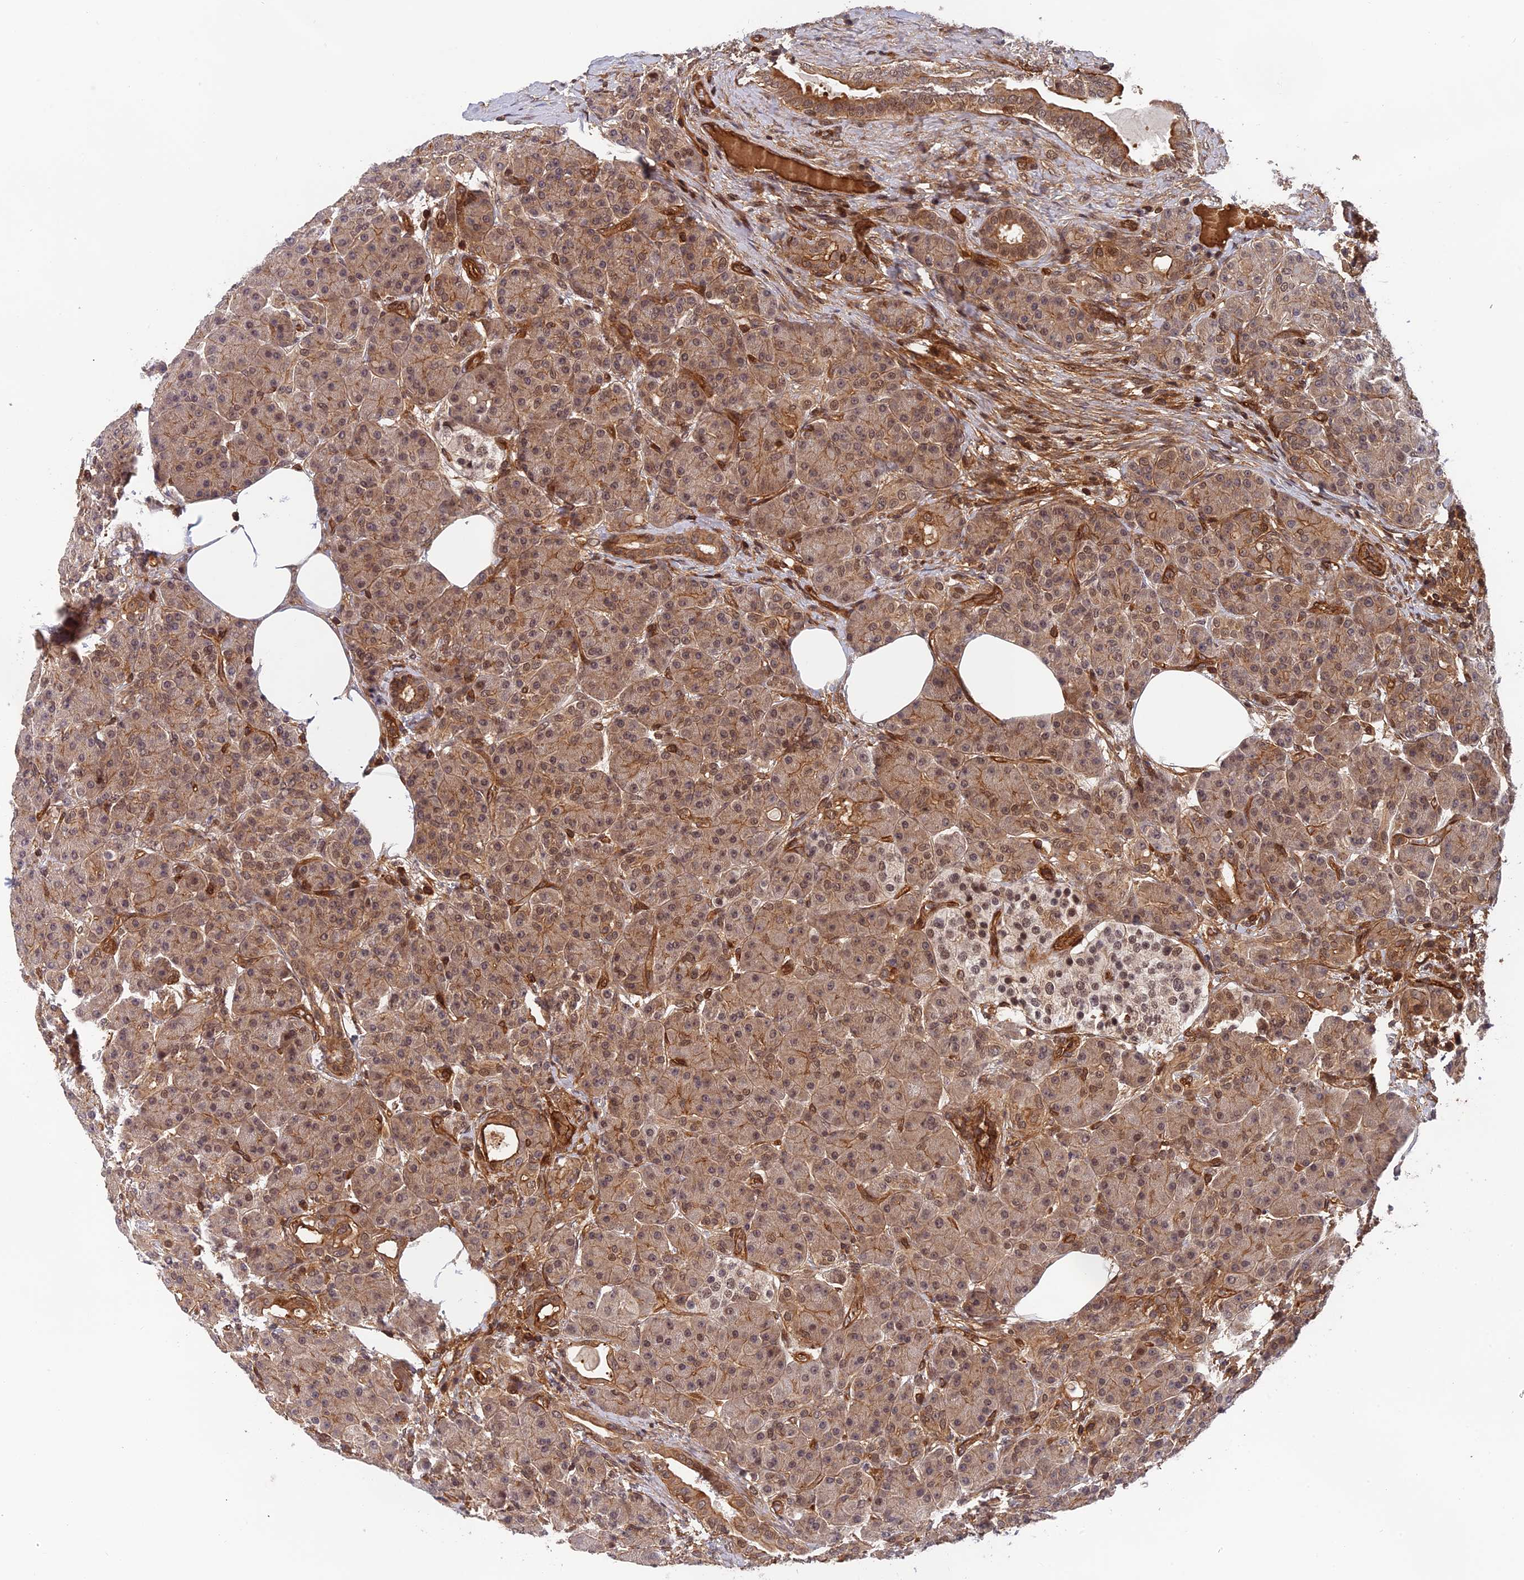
{"staining": {"intensity": "moderate", "quantity": "25%-75%", "location": "cytoplasmic/membranous,nuclear"}, "tissue": "pancreas", "cell_type": "Exocrine glandular cells", "image_type": "normal", "snomed": [{"axis": "morphology", "description": "Normal tissue, NOS"}, {"axis": "topography", "description": "Pancreas"}], "caption": "A photomicrograph showing moderate cytoplasmic/membranous,nuclear positivity in about 25%-75% of exocrine glandular cells in normal pancreas, as visualized by brown immunohistochemical staining.", "gene": "OSBPL1A", "patient": {"sex": "male", "age": 63}}